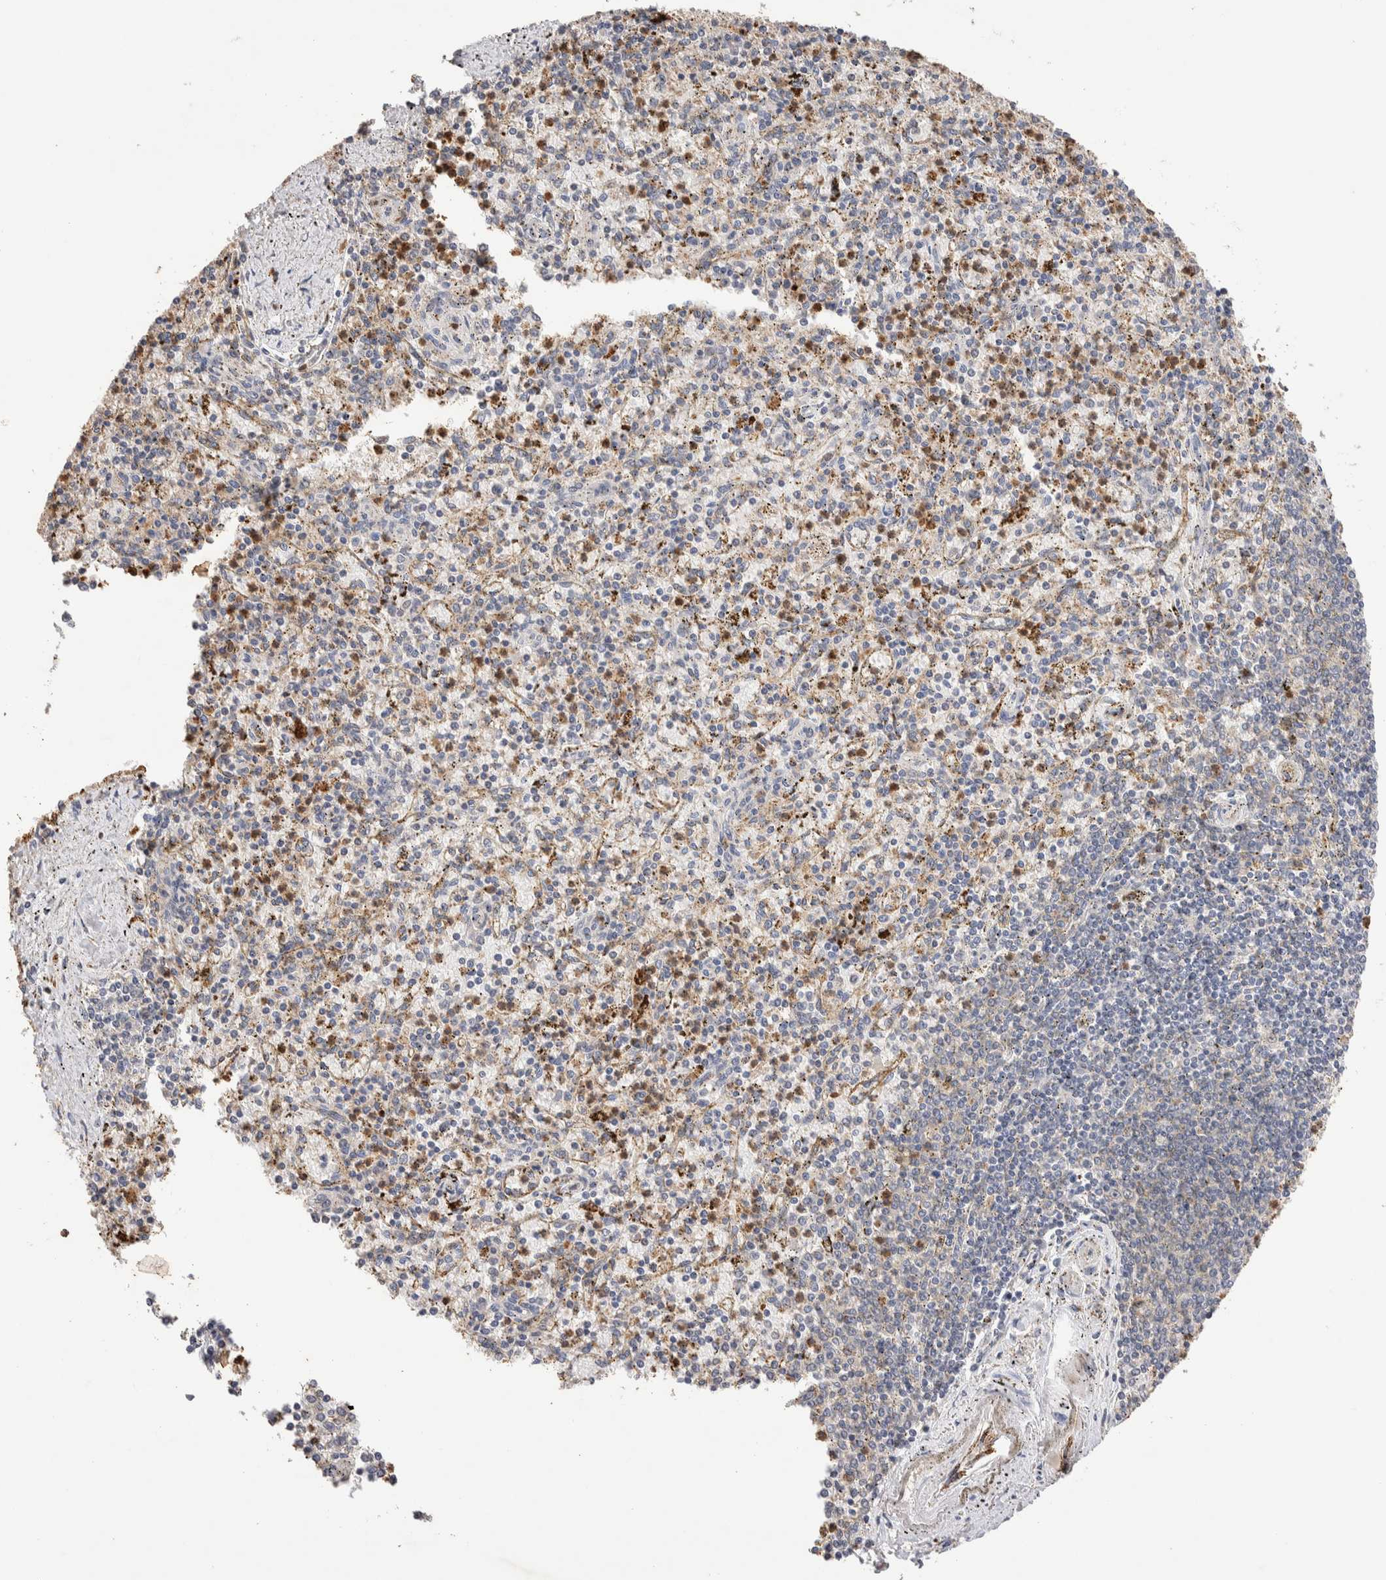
{"staining": {"intensity": "moderate", "quantity": "<25%", "location": "cytoplasmic/membranous"}, "tissue": "spleen", "cell_type": "Cells in red pulp", "image_type": "normal", "snomed": [{"axis": "morphology", "description": "Normal tissue, NOS"}, {"axis": "topography", "description": "Spleen"}], "caption": "Benign spleen was stained to show a protein in brown. There is low levels of moderate cytoplasmic/membranous expression in about <25% of cells in red pulp. (Brightfield microscopy of DAB IHC at high magnification).", "gene": "NSMAF", "patient": {"sex": "male", "age": 72}}